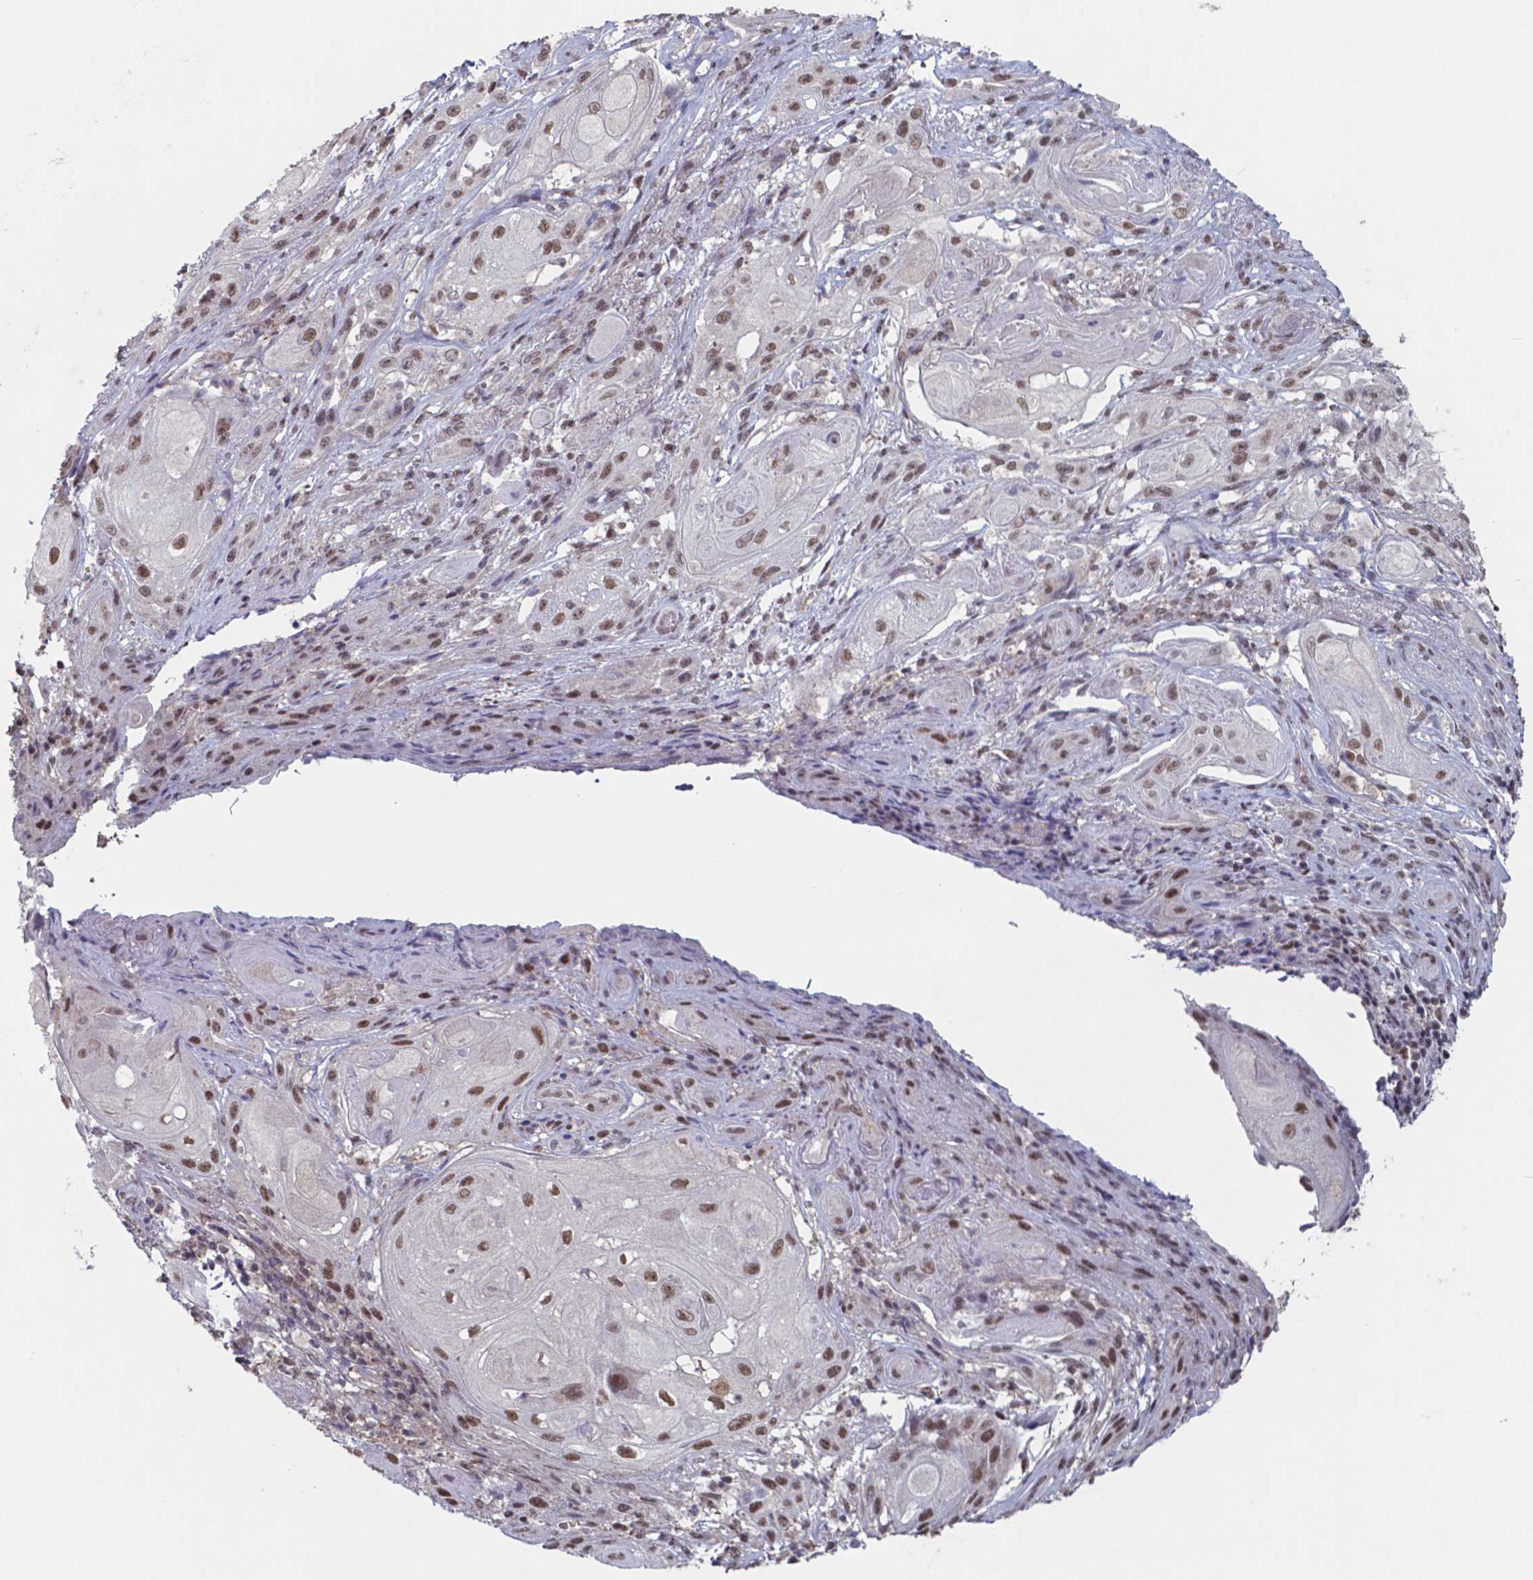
{"staining": {"intensity": "moderate", "quantity": ">75%", "location": "nuclear"}, "tissue": "skin cancer", "cell_type": "Tumor cells", "image_type": "cancer", "snomed": [{"axis": "morphology", "description": "Squamous cell carcinoma, NOS"}, {"axis": "topography", "description": "Skin"}], "caption": "This is an image of immunohistochemistry (IHC) staining of skin cancer (squamous cell carcinoma), which shows moderate expression in the nuclear of tumor cells.", "gene": "UBA1", "patient": {"sex": "male", "age": 62}}